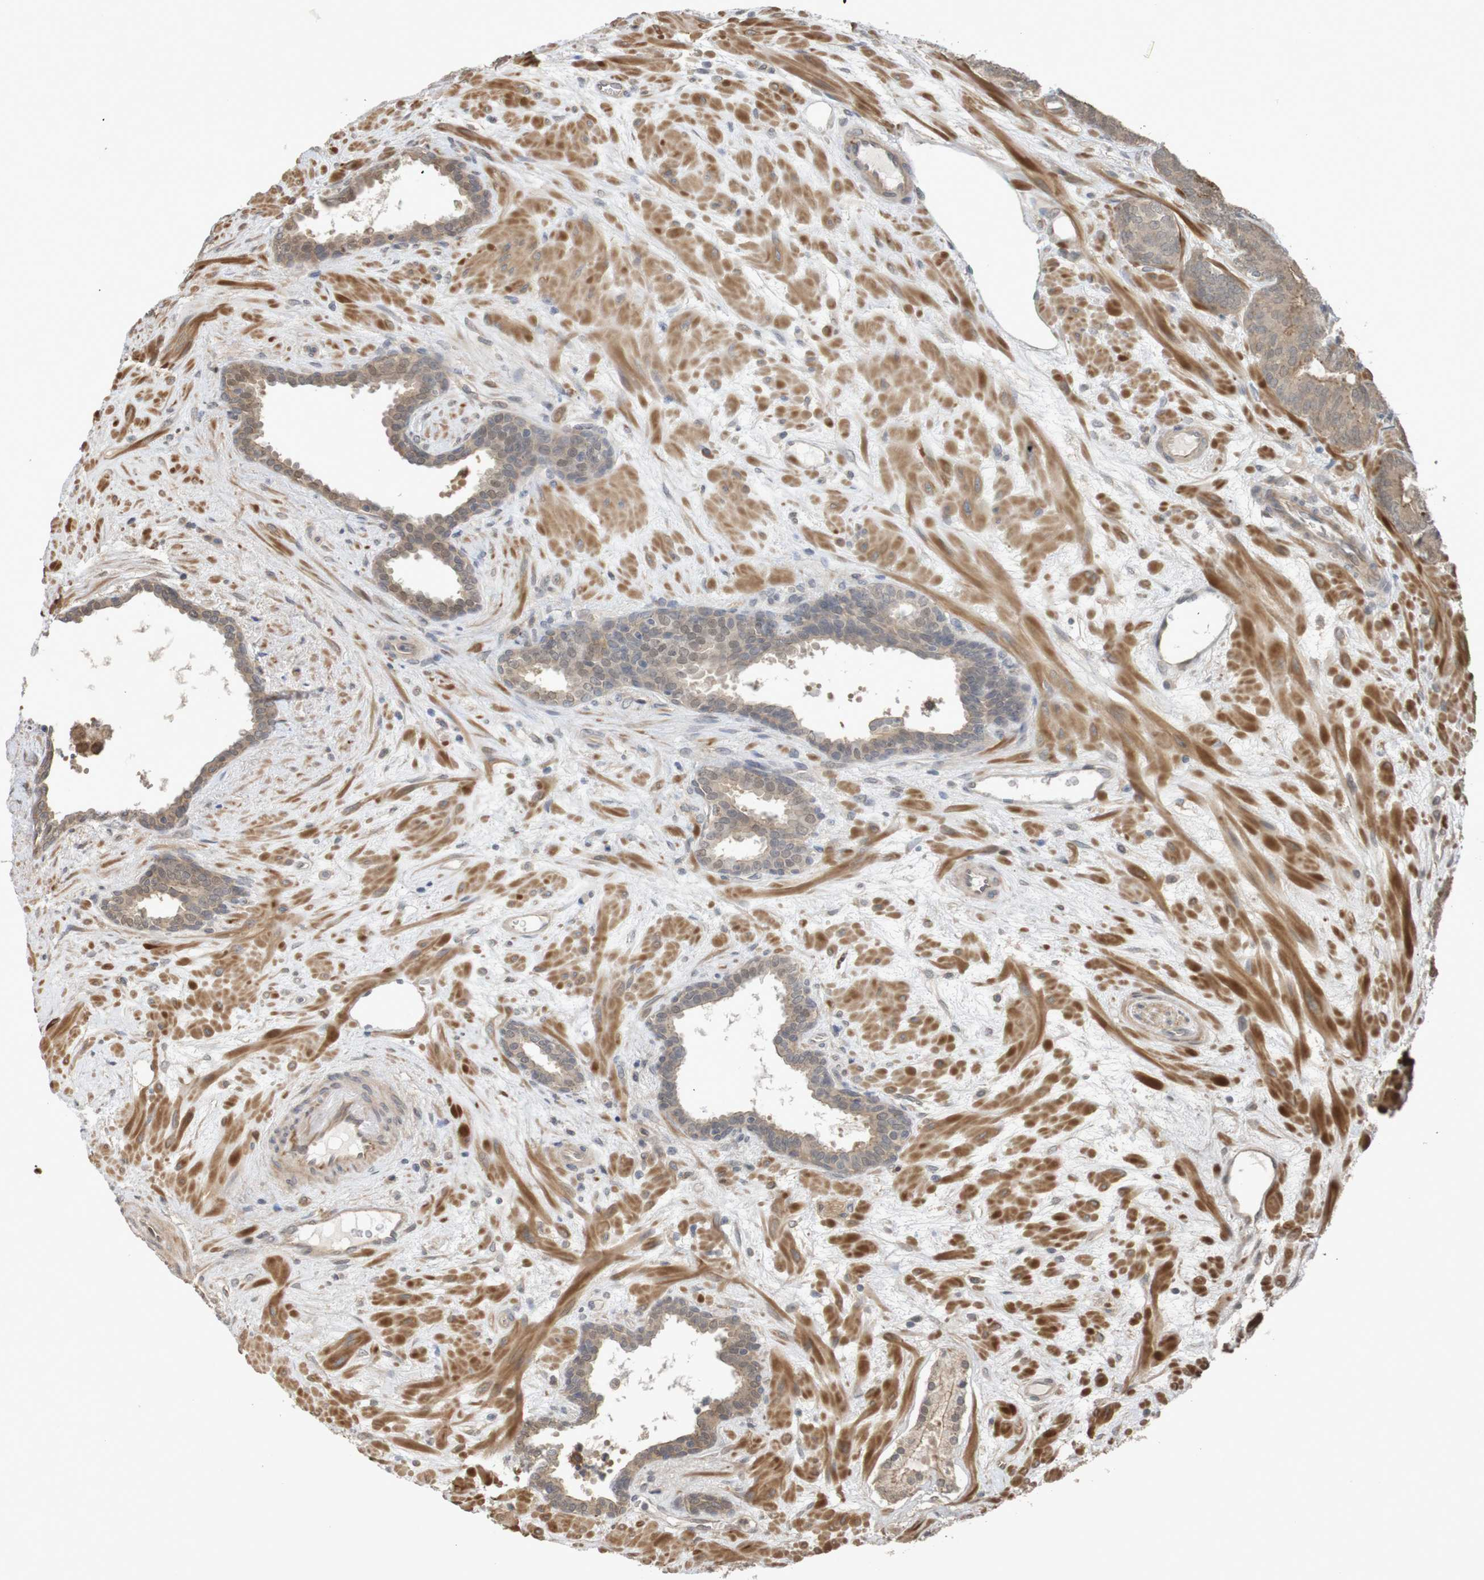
{"staining": {"intensity": "weak", "quantity": ">75%", "location": "cytoplasmic/membranous"}, "tissue": "prostate cancer", "cell_type": "Tumor cells", "image_type": "cancer", "snomed": [{"axis": "morphology", "description": "Adenocarcinoma, Low grade"}, {"axis": "topography", "description": "Prostate"}], "caption": "There is low levels of weak cytoplasmic/membranous staining in tumor cells of low-grade adenocarcinoma (prostate), as demonstrated by immunohistochemical staining (brown color).", "gene": "ARHGEF11", "patient": {"sex": "male", "age": 63}}